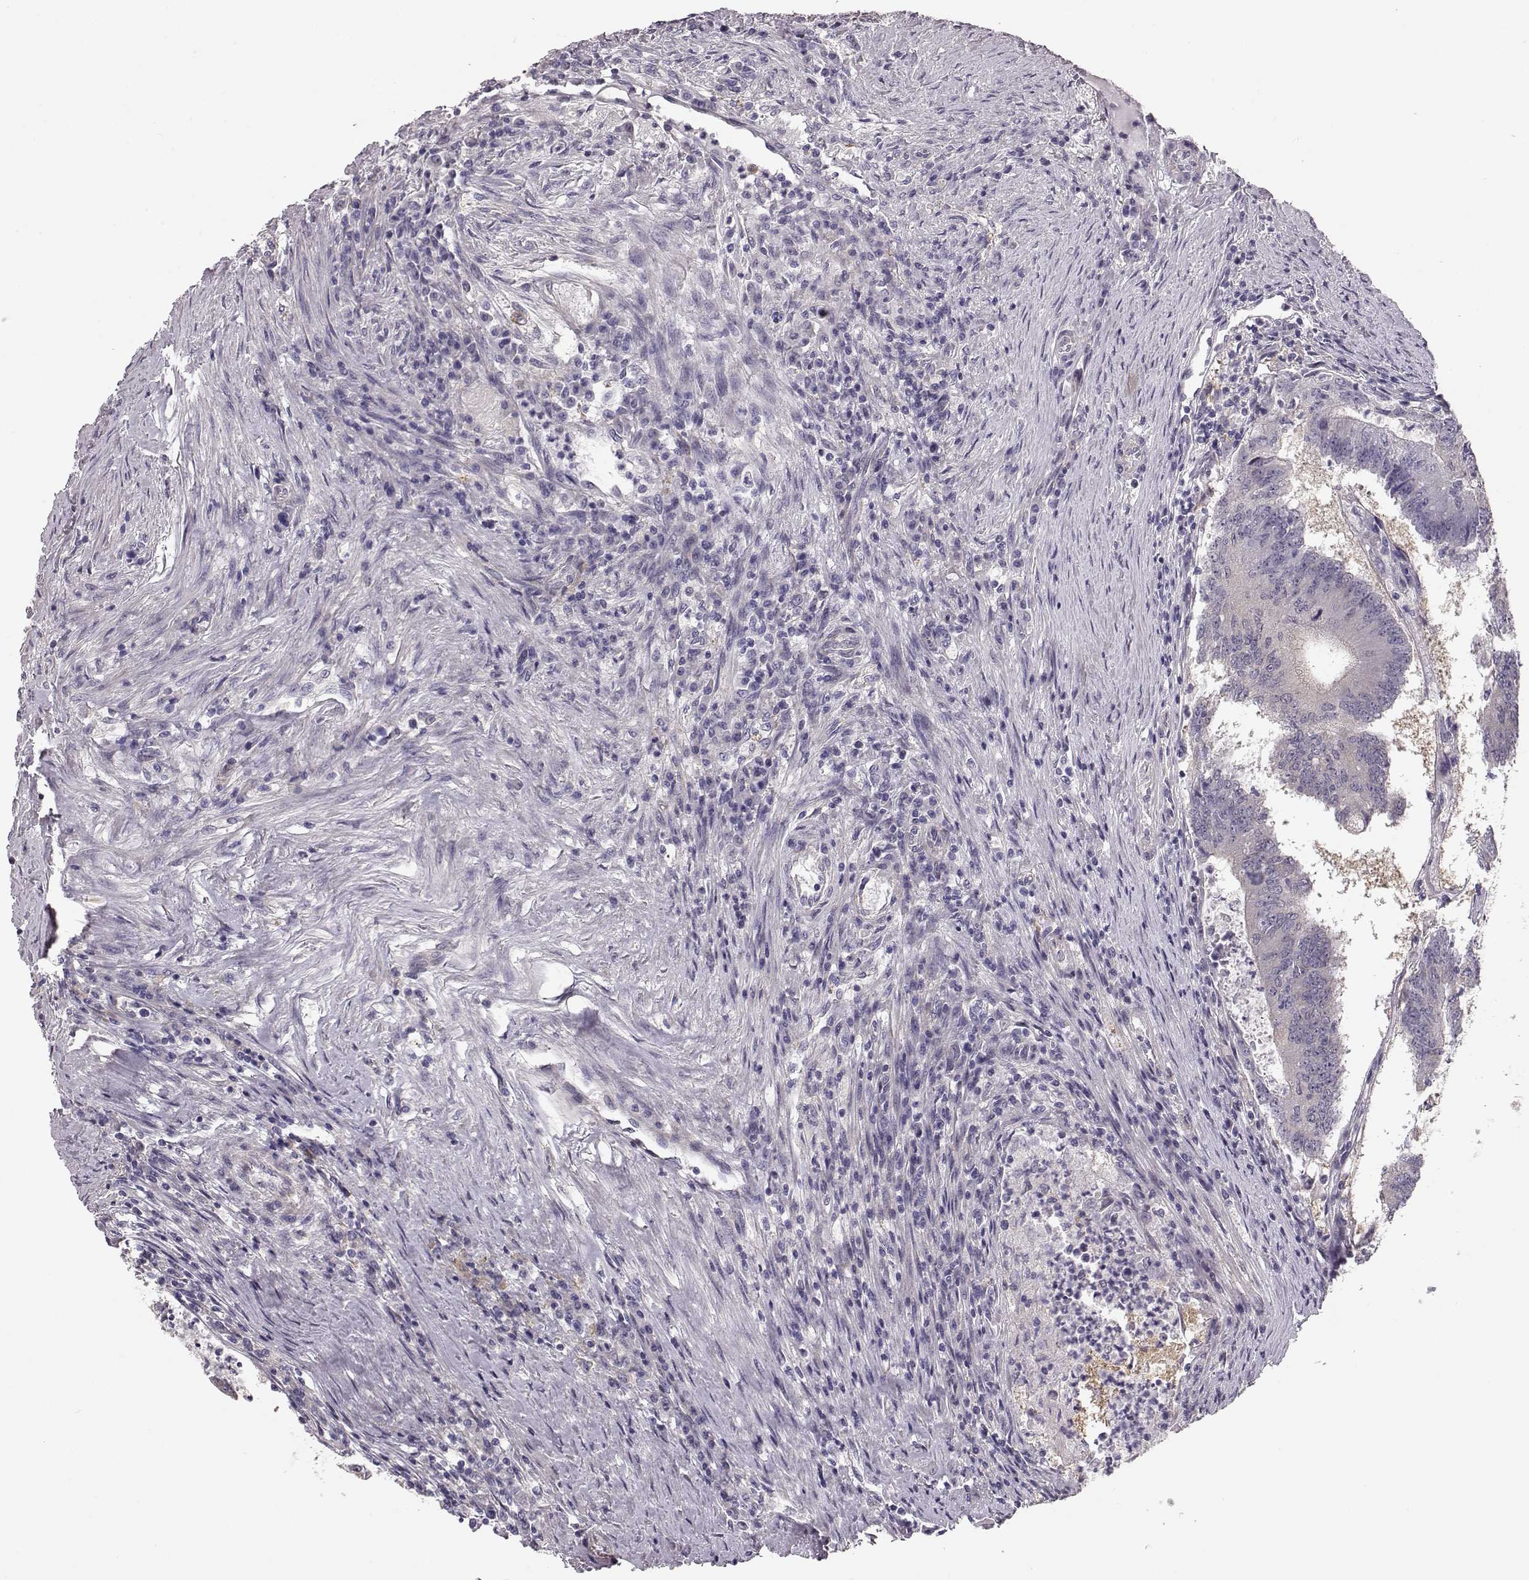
{"staining": {"intensity": "negative", "quantity": "none", "location": "none"}, "tissue": "colorectal cancer", "cell_type": "Tumor cells", "image_type": "cancer", "snomed": [{"axis": "morphology", "description": "Adenocarcinoma, NOS"}, {"axis": "topography", "description": "Colon"}], "caption": "Human adenocarcinoma (colorectal) stained for a protein using immunohistochemistry (IHC) displays no staining in tumor cells.", "gene": "GPR50", "patient": {"sex": "female", "age": 70}}